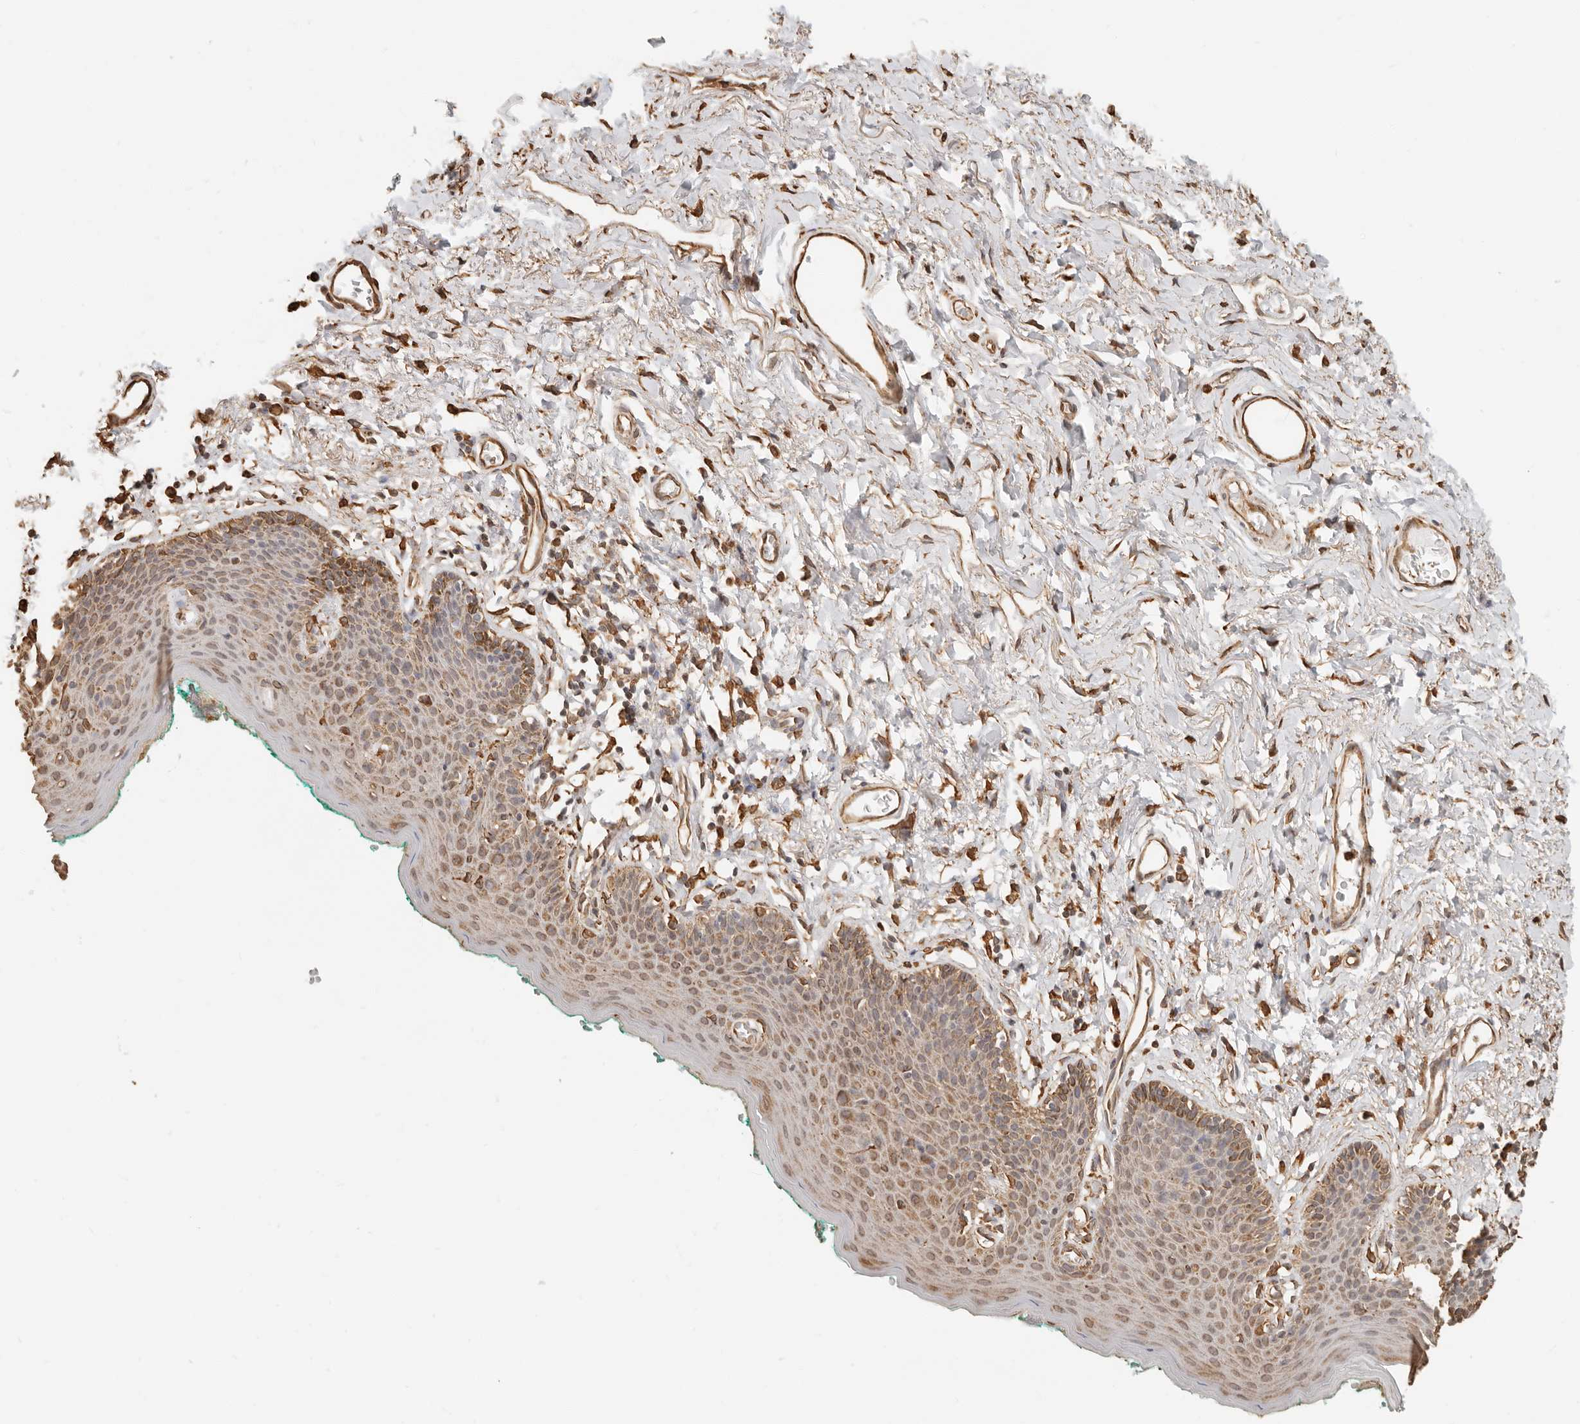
{"staining": {"intensity": "moderate", "quantity": ">75%", "location": "cytoplasmic/membranous,nuclear"}, "tissue": "skin", "cell_type": "Epidermal cells", "image_type": "normal", "snomed": [{"axis": "morphology", "description": "Normal tissue, NOS"}, {"axis": "topography", "description": "Vulva"}], "caption": "Immunohistochemical staining of unremarkable human skin displays >75% levels of moderate cytoplasmic/membranous,nuclear protein positivity in about >75% of epidermal cells. Ihc stains the protein of interest in brown and the nuclei are stained blue.", "gene": "ARHGEF10L", "patient": {"sex": "female", "age": 66}}